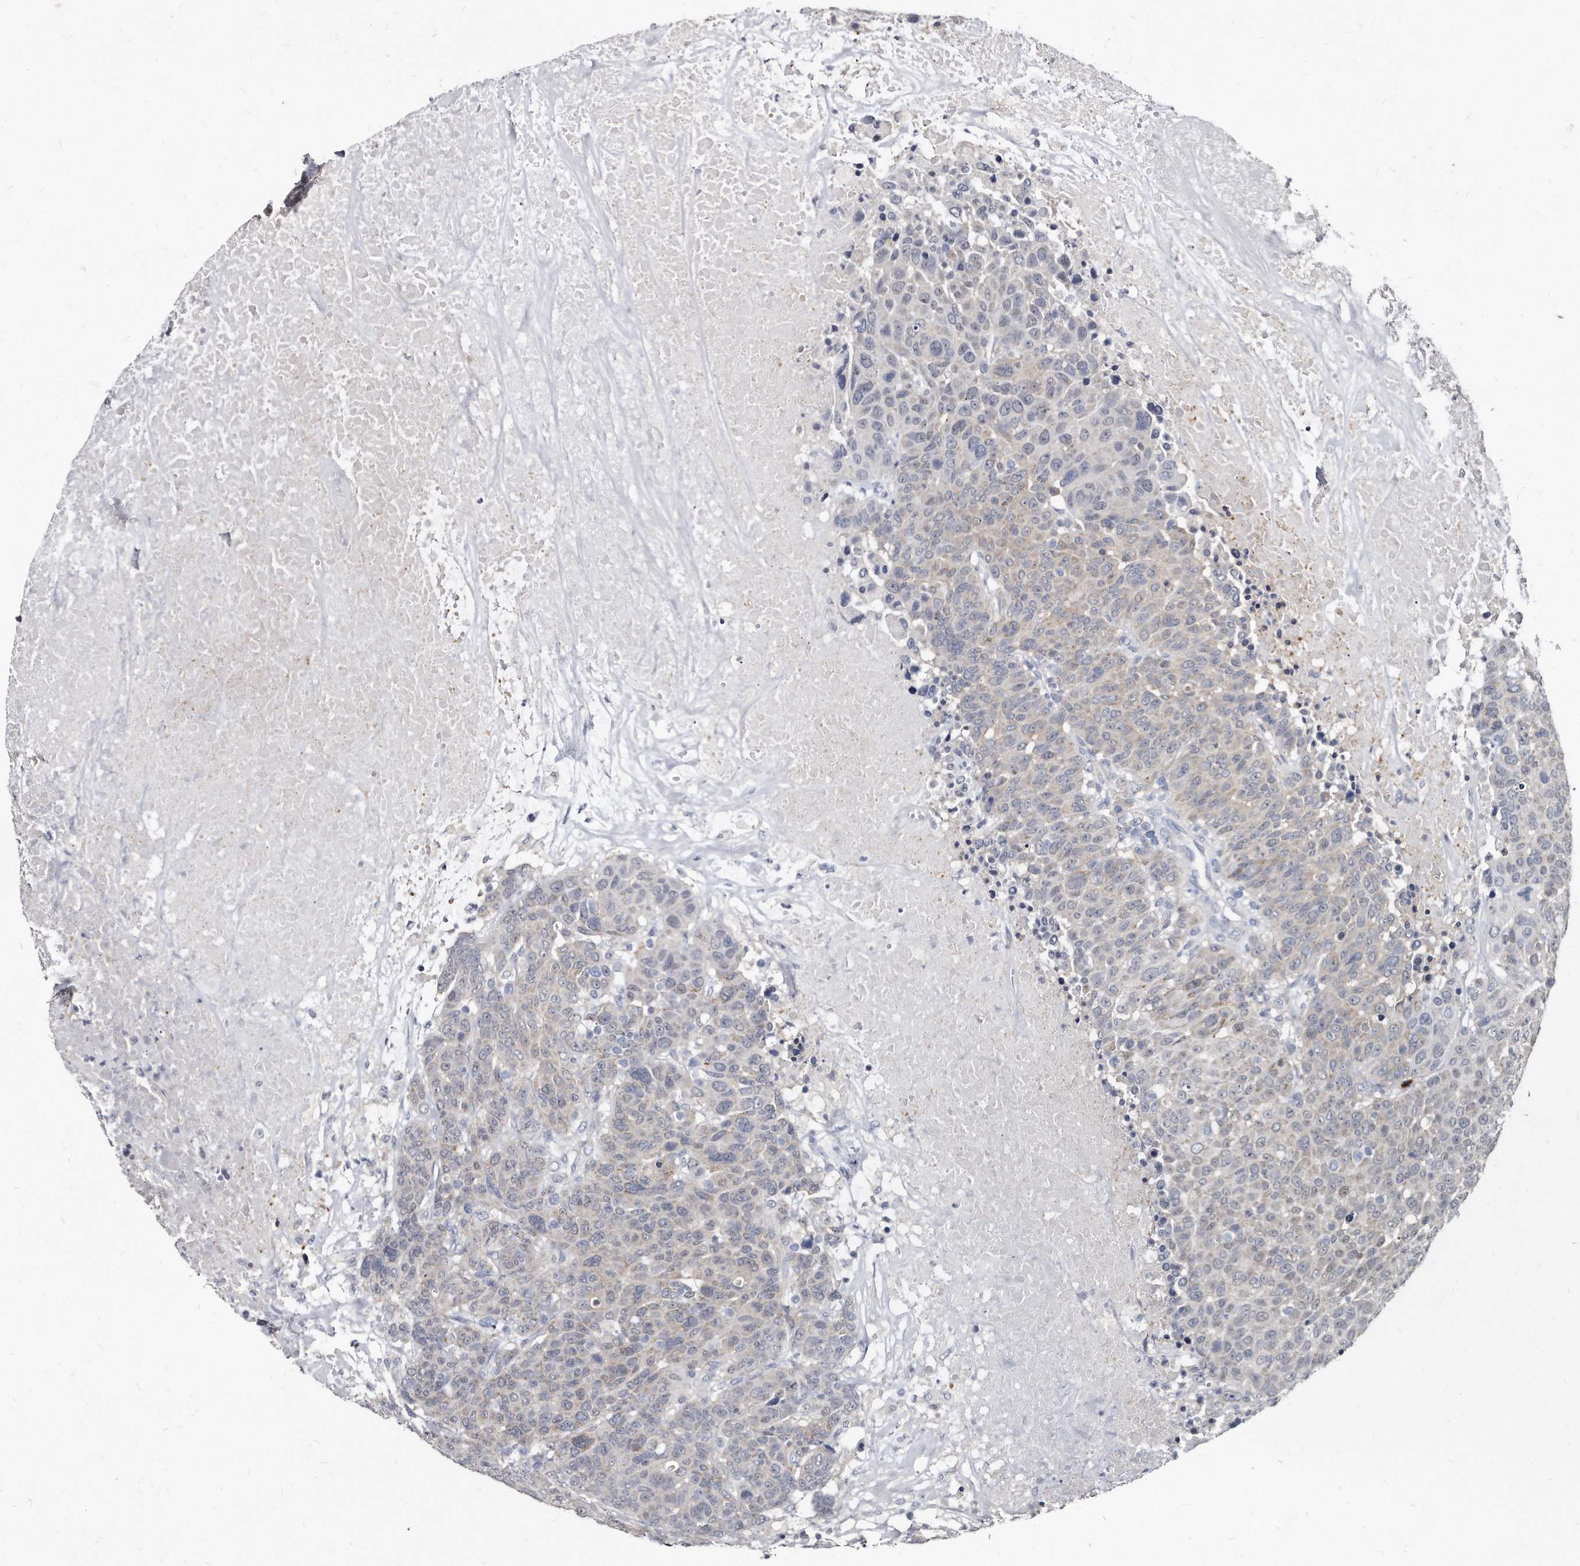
{"staining": {"intensity": "negative", "quantity": "none", "location": "none"}, "tissue": "breast cancer", "cell_type": "Tumor cells", "image_type": "cancer", "snomed": [{"axis": "morphology", "description": "Duct carcinoma"}, {"axis": "topography", "description": "Breast"}], "caption": "High power microscopy histopathology image of an IHC micrograph of intraductal carcinoma (breast), revealing no significant expression in tumor cells. Brightfield microscopy of immunohistochemistry stained with DAB (3,3'-diaminobenzidine) (brown) and hematoxylin (blue), captured at high magnification.", "gene": "KLHDC3", "patient": {"sex": "female", "age": 37}}